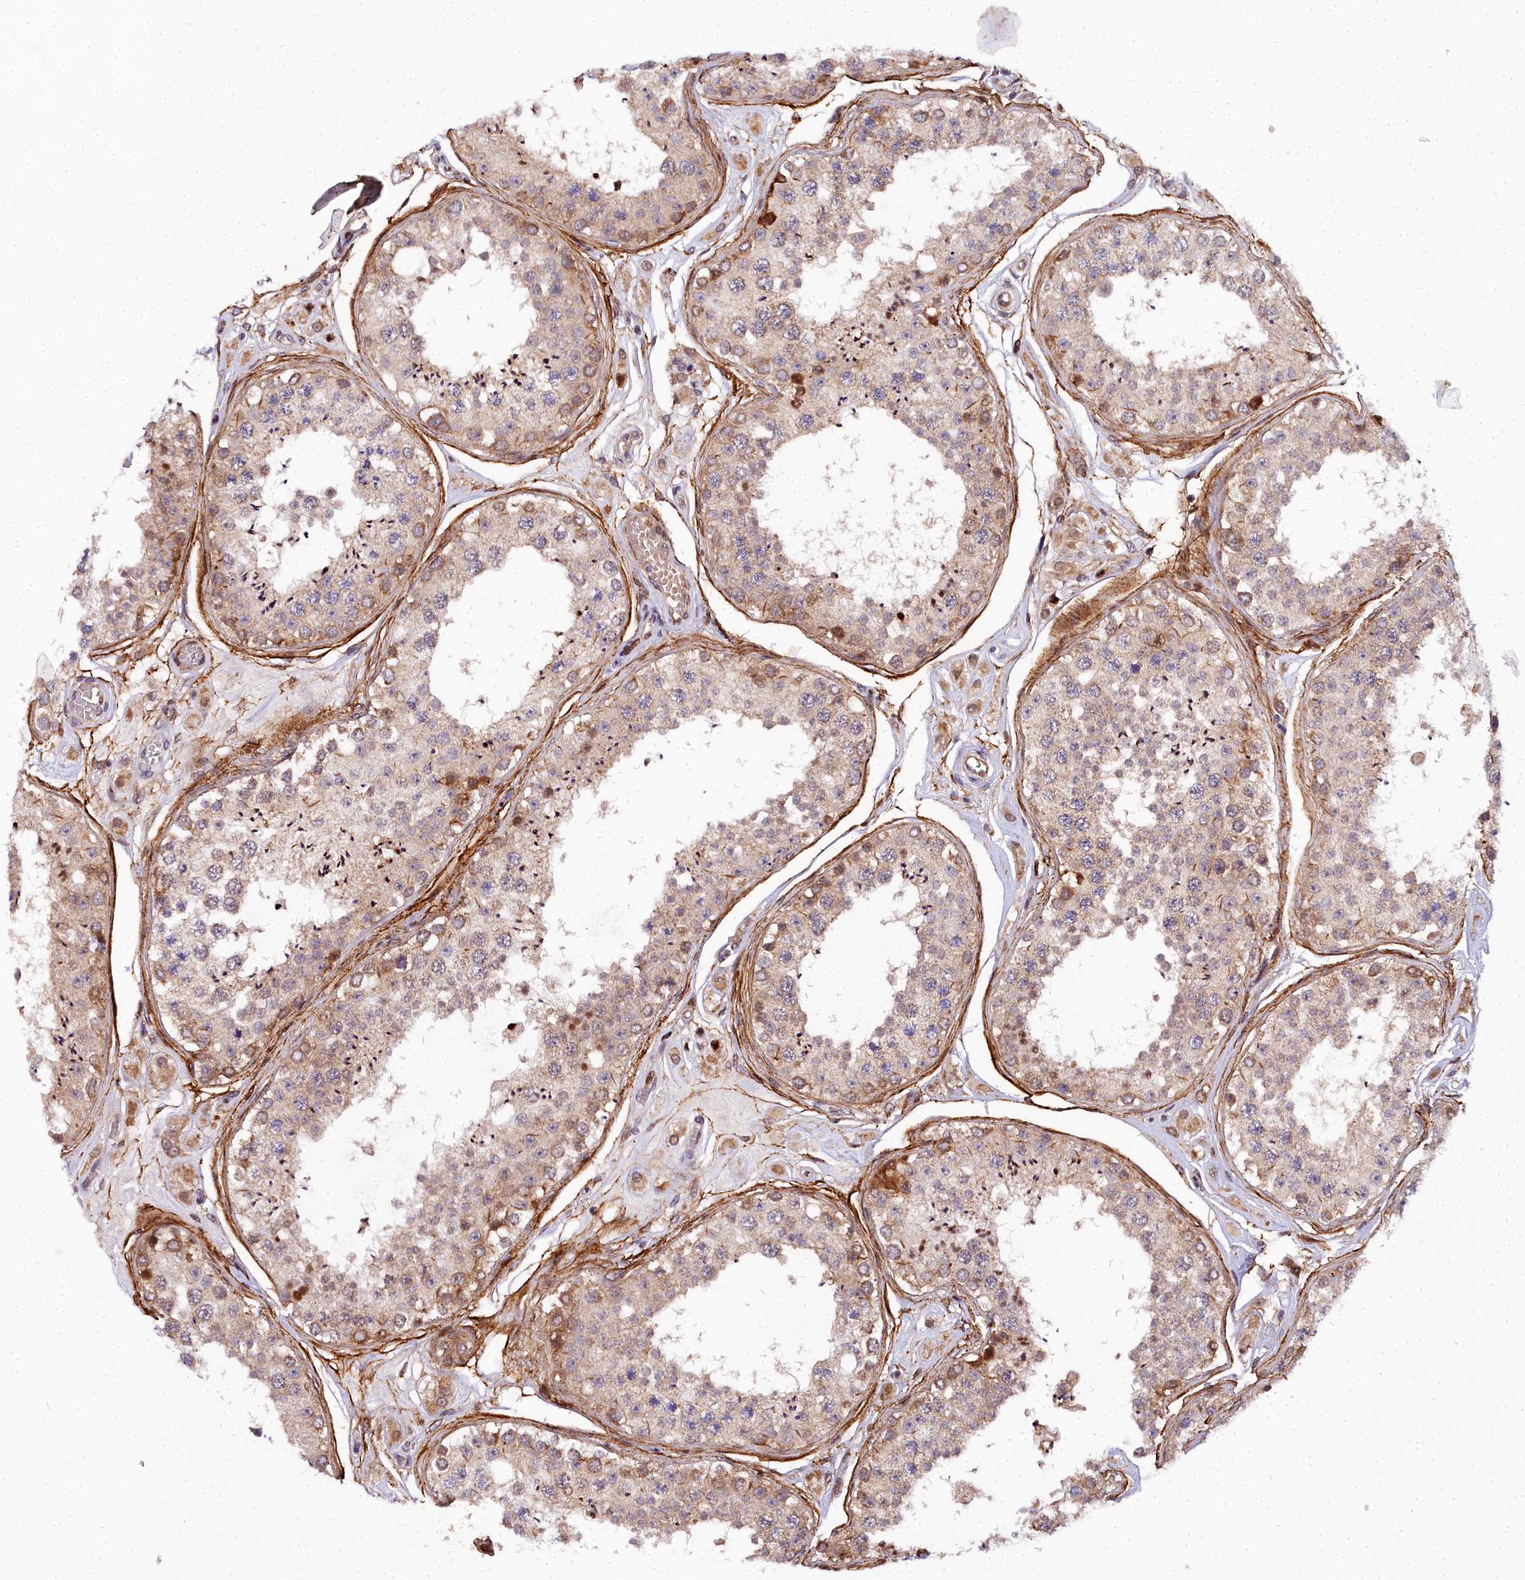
{"staining": {"intensity": "strong", "quantity": "<25%", "location": "cytoplasmic/membranous"}, "tissue": "testis", "cell_type": "Cells in seminiferous ducts", "image_type": "normal", "snomed": [{"axis": "morphology", "description": "Normal tissue, NOS"}, {"axis": "topography", "description": "Testis"}], "caption": "An immunohistochemistry (IHC) histopathology image of benign tissue is shown. Protein staining in brown highlights strong cytoplasmic/membranous positivity in testis within cells in seminiferous ducts.", "gene": "MRPS11", "patient": {"sex": "male", "age": 25}}